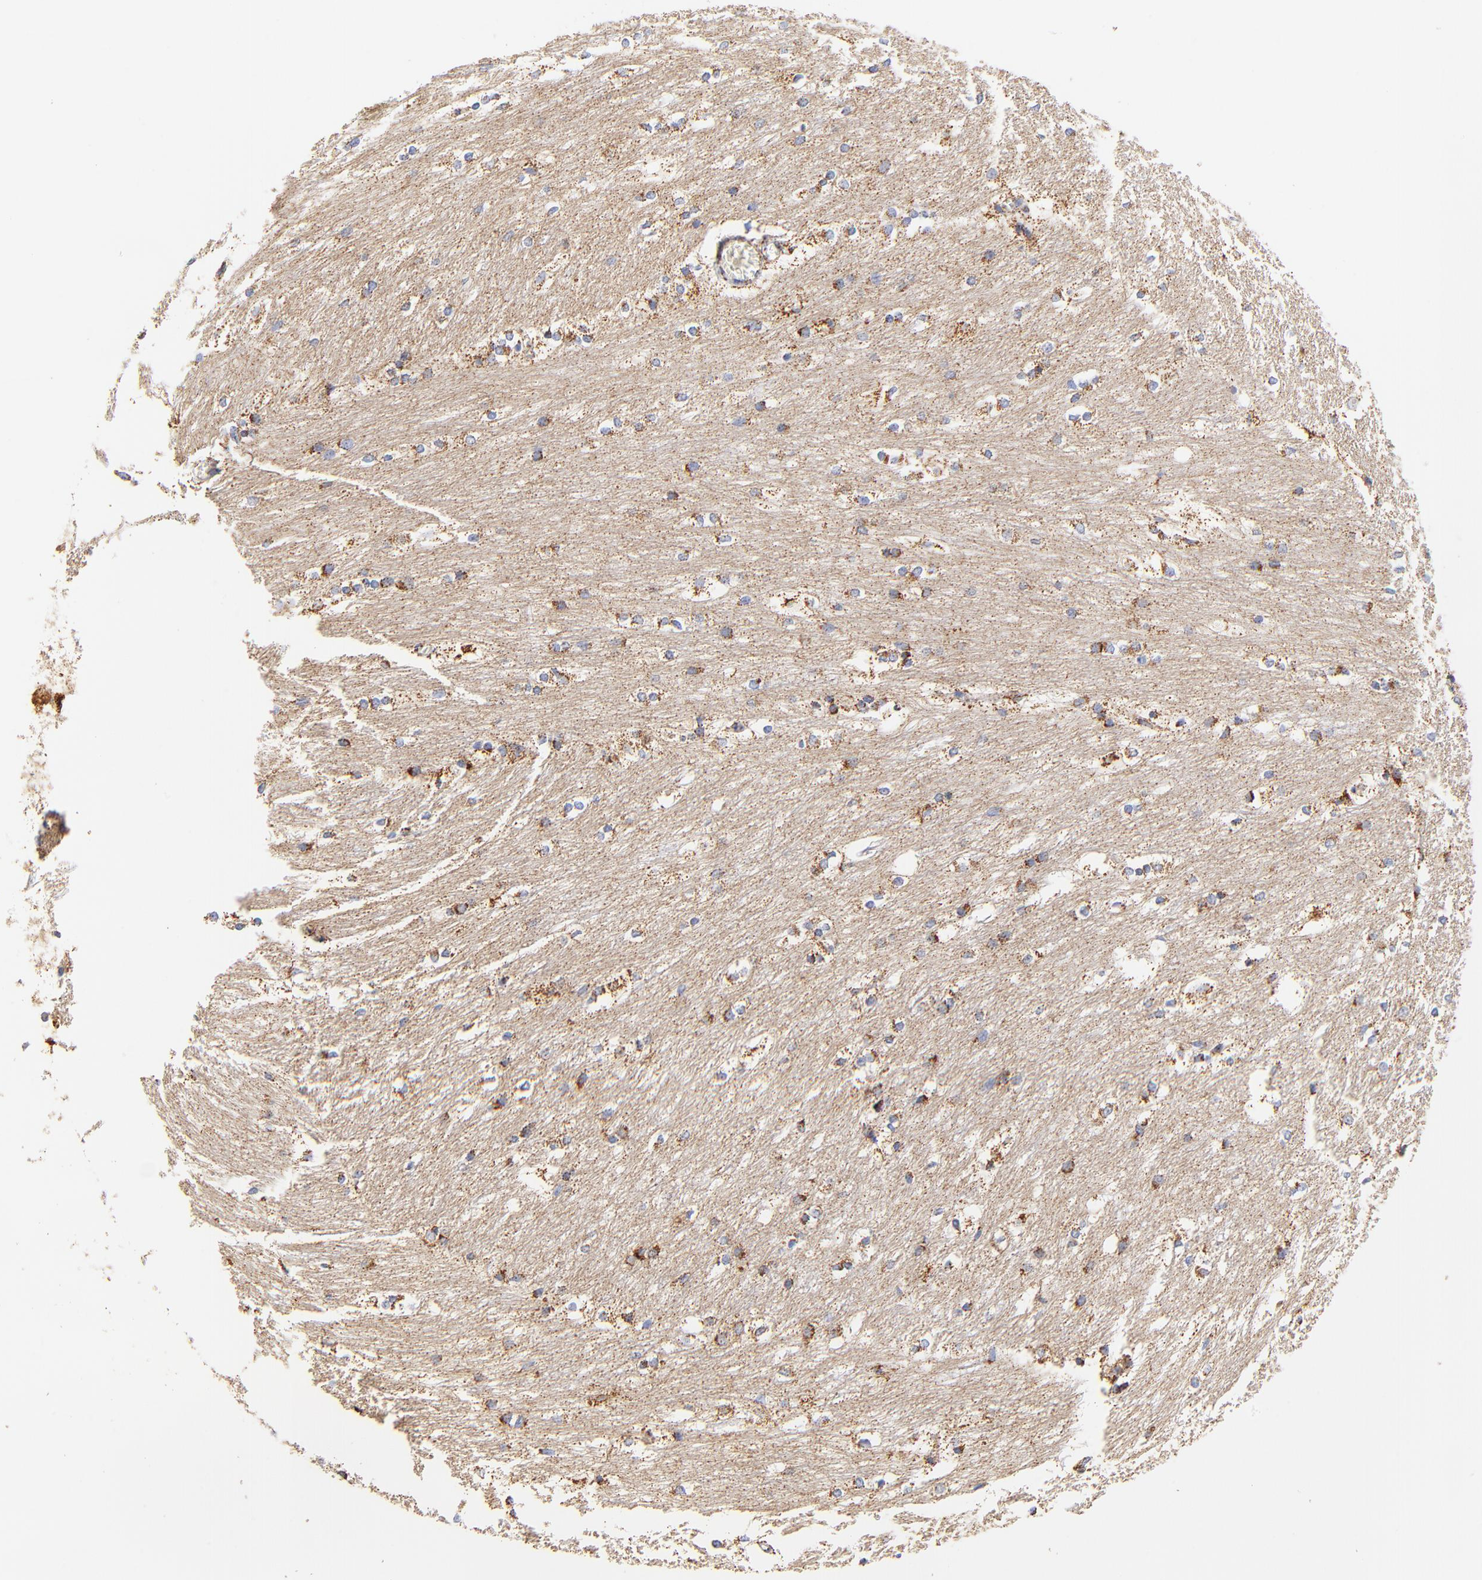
{"staining": {"intensity": "negative", "quantity": "none", "location": "none"}, "tissue": "caudate", "cell_type": "Glial cells", "image_type": "normal", "snomed": [{"axis": "morphology", "description": "Normal tissue, NOS"}, {"axis": "topography", "description": "Lateral ventricle wall"}], "caption": "The photomicrograph displays no significant expression in glial cells of caudate. Brightfield microscopy of immunohistochemistry stained with DAB (3,3'-diaminobenzidine) (brown) and hematoxylin (blue), captured at high magnification.", "gene": "ATP5F1D", "patient": {"sex": "female", "age": 19}}